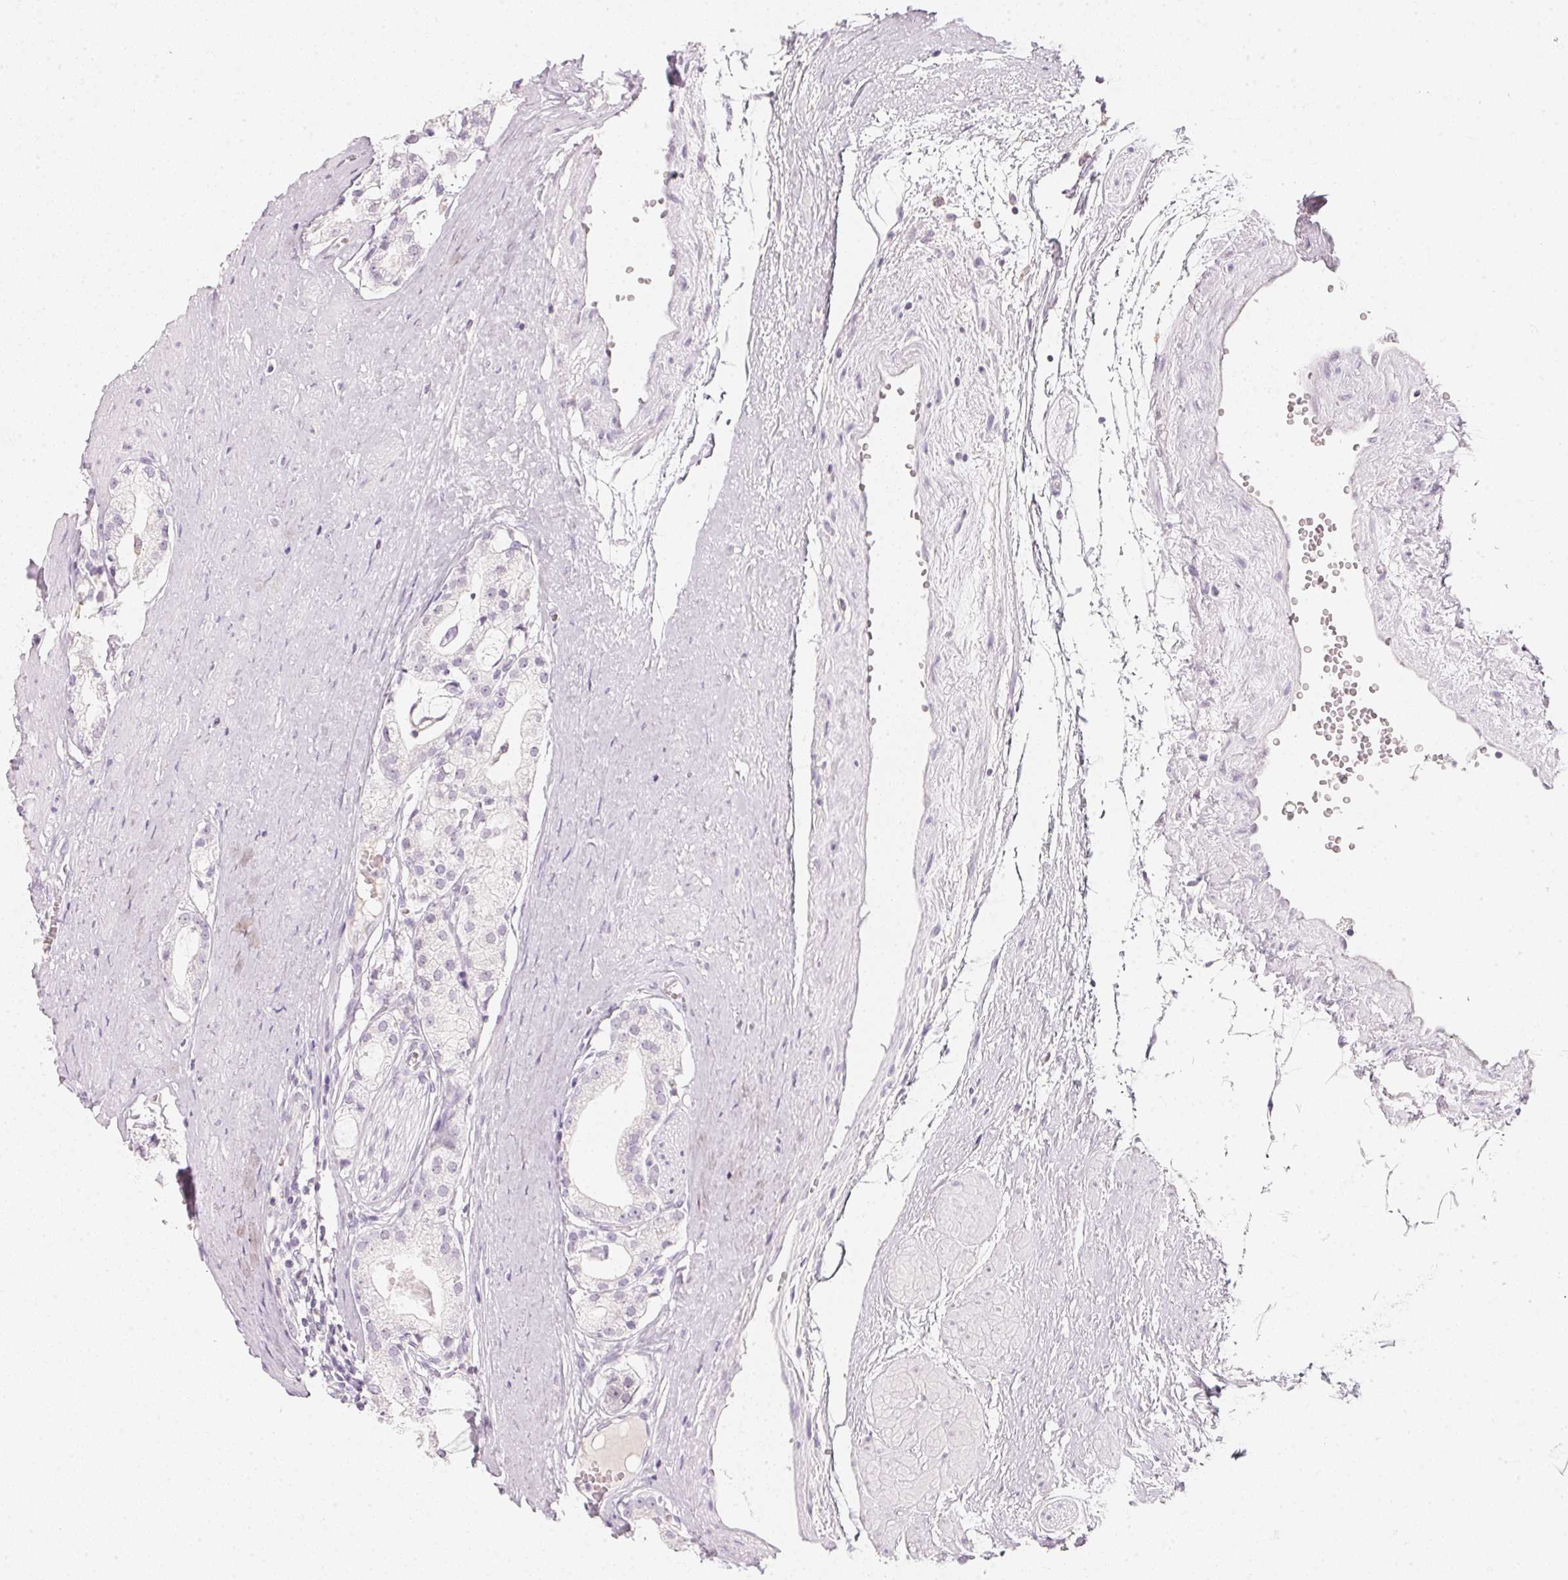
{"staining": {"intensity": "negative", "quantity": "none", "location": "none"}, "tissue": "prostate cancer", "cell_type": "Tumor cells", "image_type": "cancer", "snomed": [{"axis": "morphology", "description": "Adenocarcinoma, High grade"}, {"axis": "topography", "description": "Prostate"}], "caption": "Human prostate cancer stained for a protein using immunohistochemistry (IHC) demonstrates no positivity in tumor cells.", "gene": "CFAP276", "patient": {"sex": "male", "age": 71}}